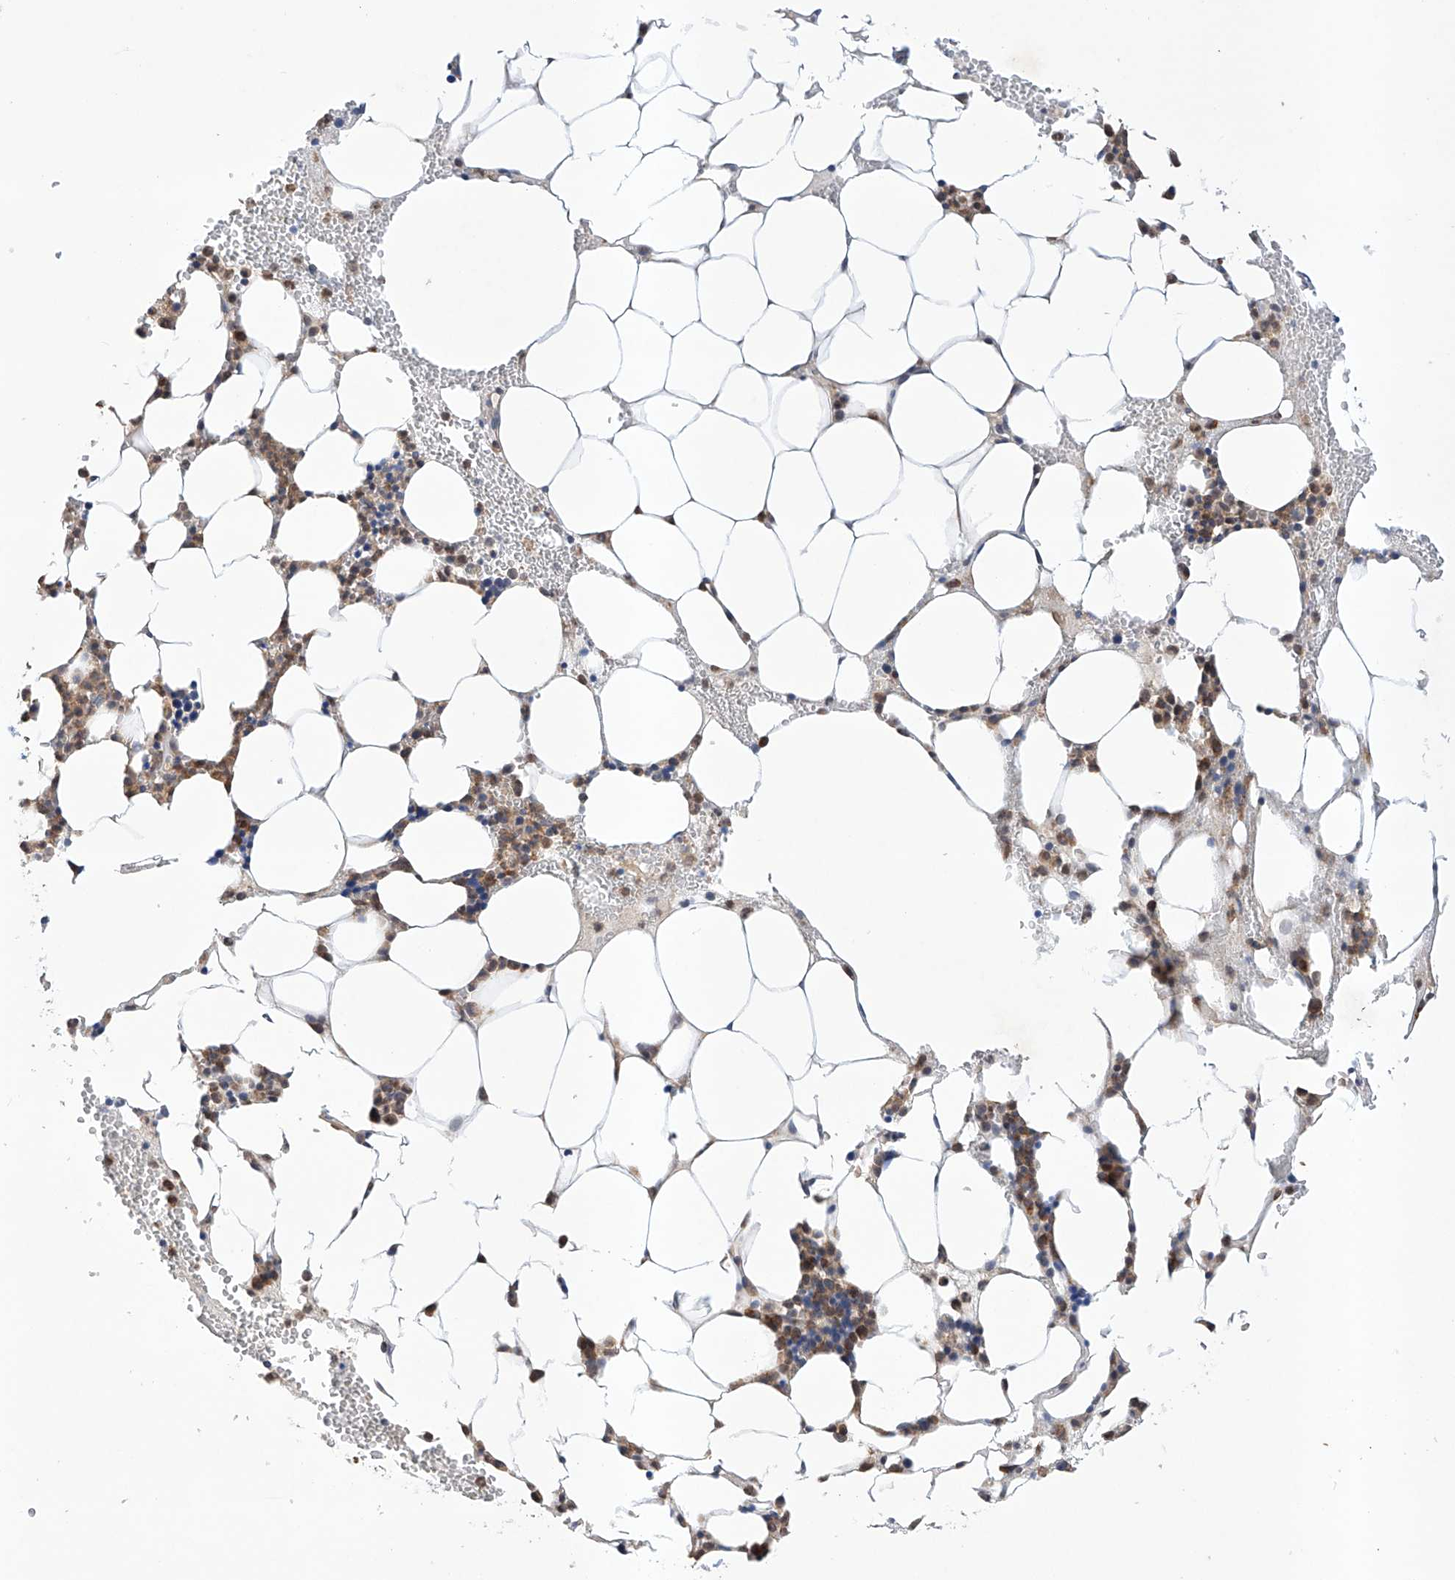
{"staining": {"intensity": "moderate", "quantity": ">75%", "location": "cytoplasmic/membranous"}, "tissue": "bone marrow", "cell_type": "Hematopoietic cells", "image_type": "normal", "snomed": [{"axis": "morphology", "description": "Normal tissue, NOS"}, {"axis": "morphology", "description": "Inflammation, NOS"}, {"axis": "topography", "description": "Bone marrow"}], "caption": "Protein analysis of benign bone marrow shows moderate cytoplasmic/membranous positivity in approximately >75% of hematopoietic cells.", "gene": "TIMM23", "patient": {"sex": "female", "age": 78}}